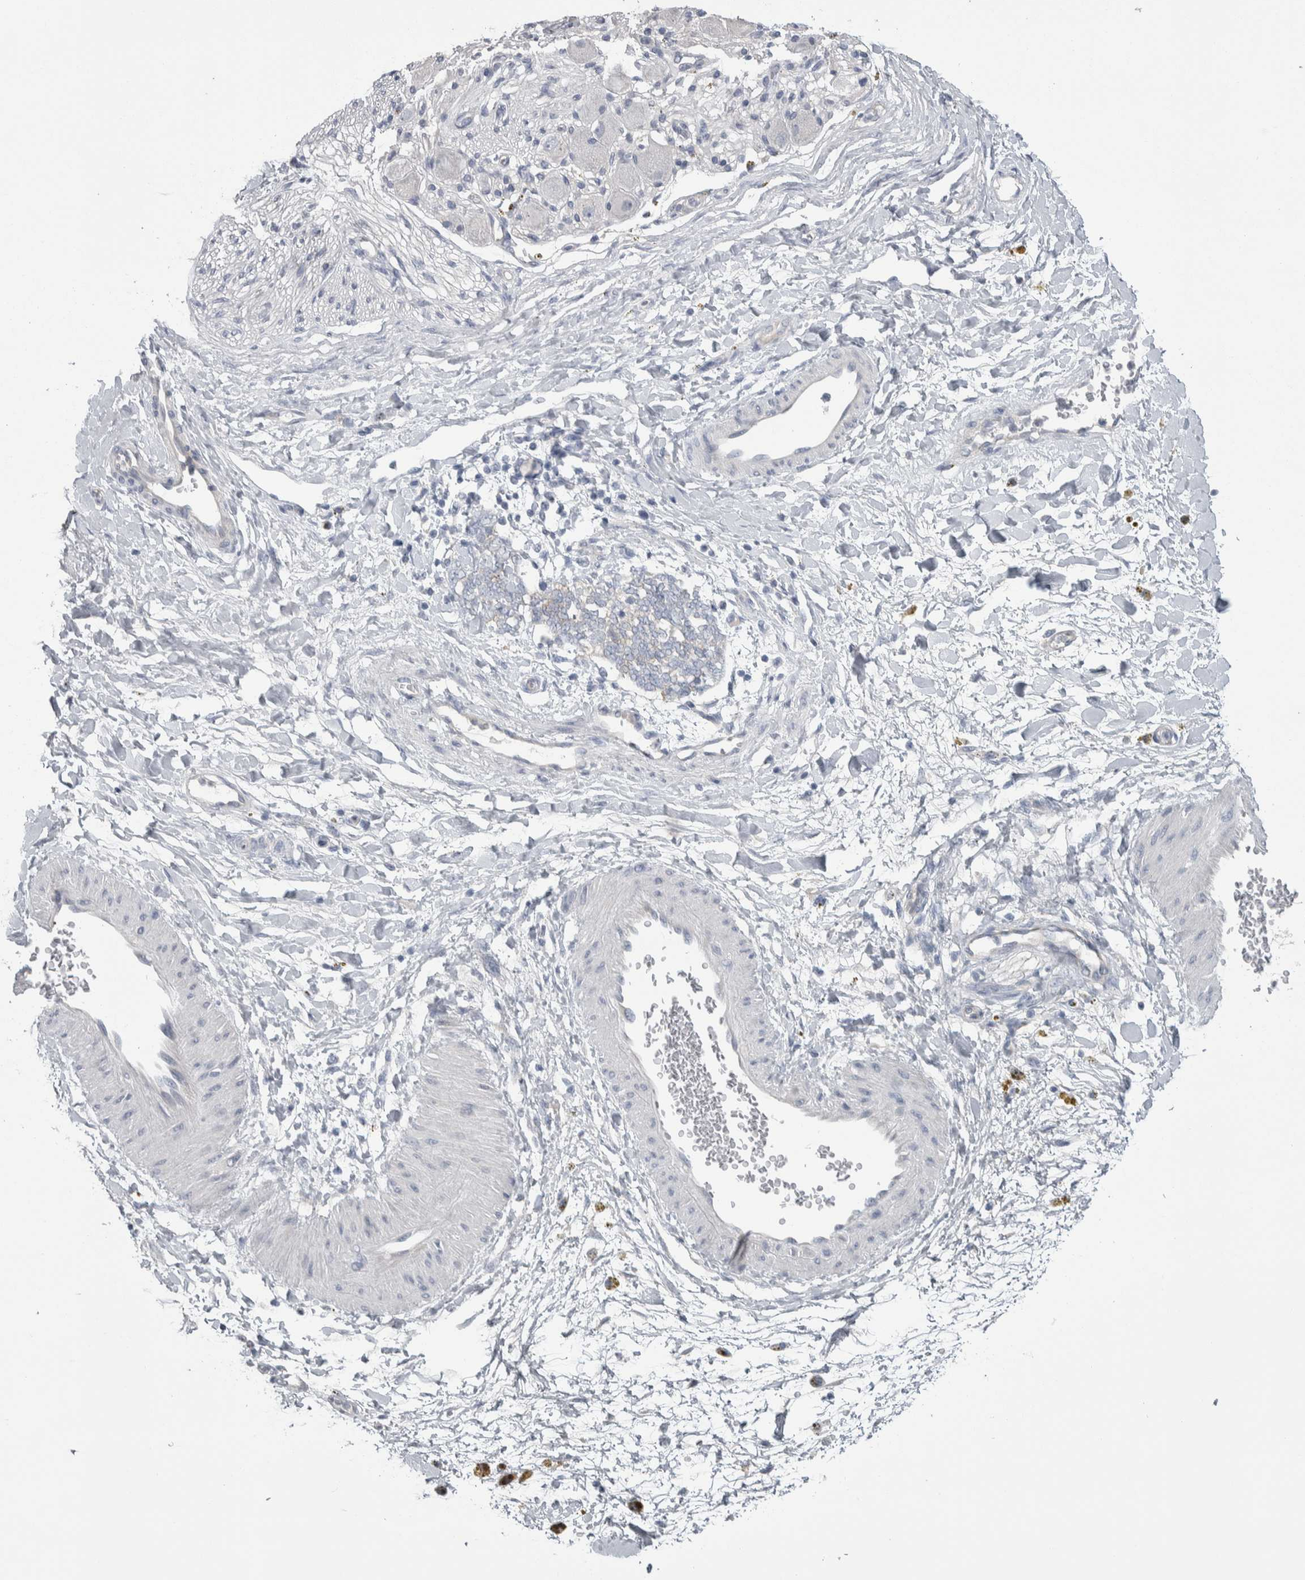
{"staining": {"intensity": "negative", "quantity": "none", "location": "none"}, "tissue": "adipose tissue", "cell_type": "Adipocytes", "image_type": "normal", "snomed": [{"axis": "morphology", "description": "Normal tissue, NOS"}, {"axis": "topography", "description": "Kidney"}, {"axis": "topography", "description": "Peripheral nerve tissue"}], "caption": "High magnification brightfield microscopy of normal adipose tissue stained with DAB (brown) and counterstained with hematoxylin (blue): adipocytes show no significant staining. Nuclei are stained in blue.", "gene": "GPHN", "patient": {"sex": "male", "age": 7}}